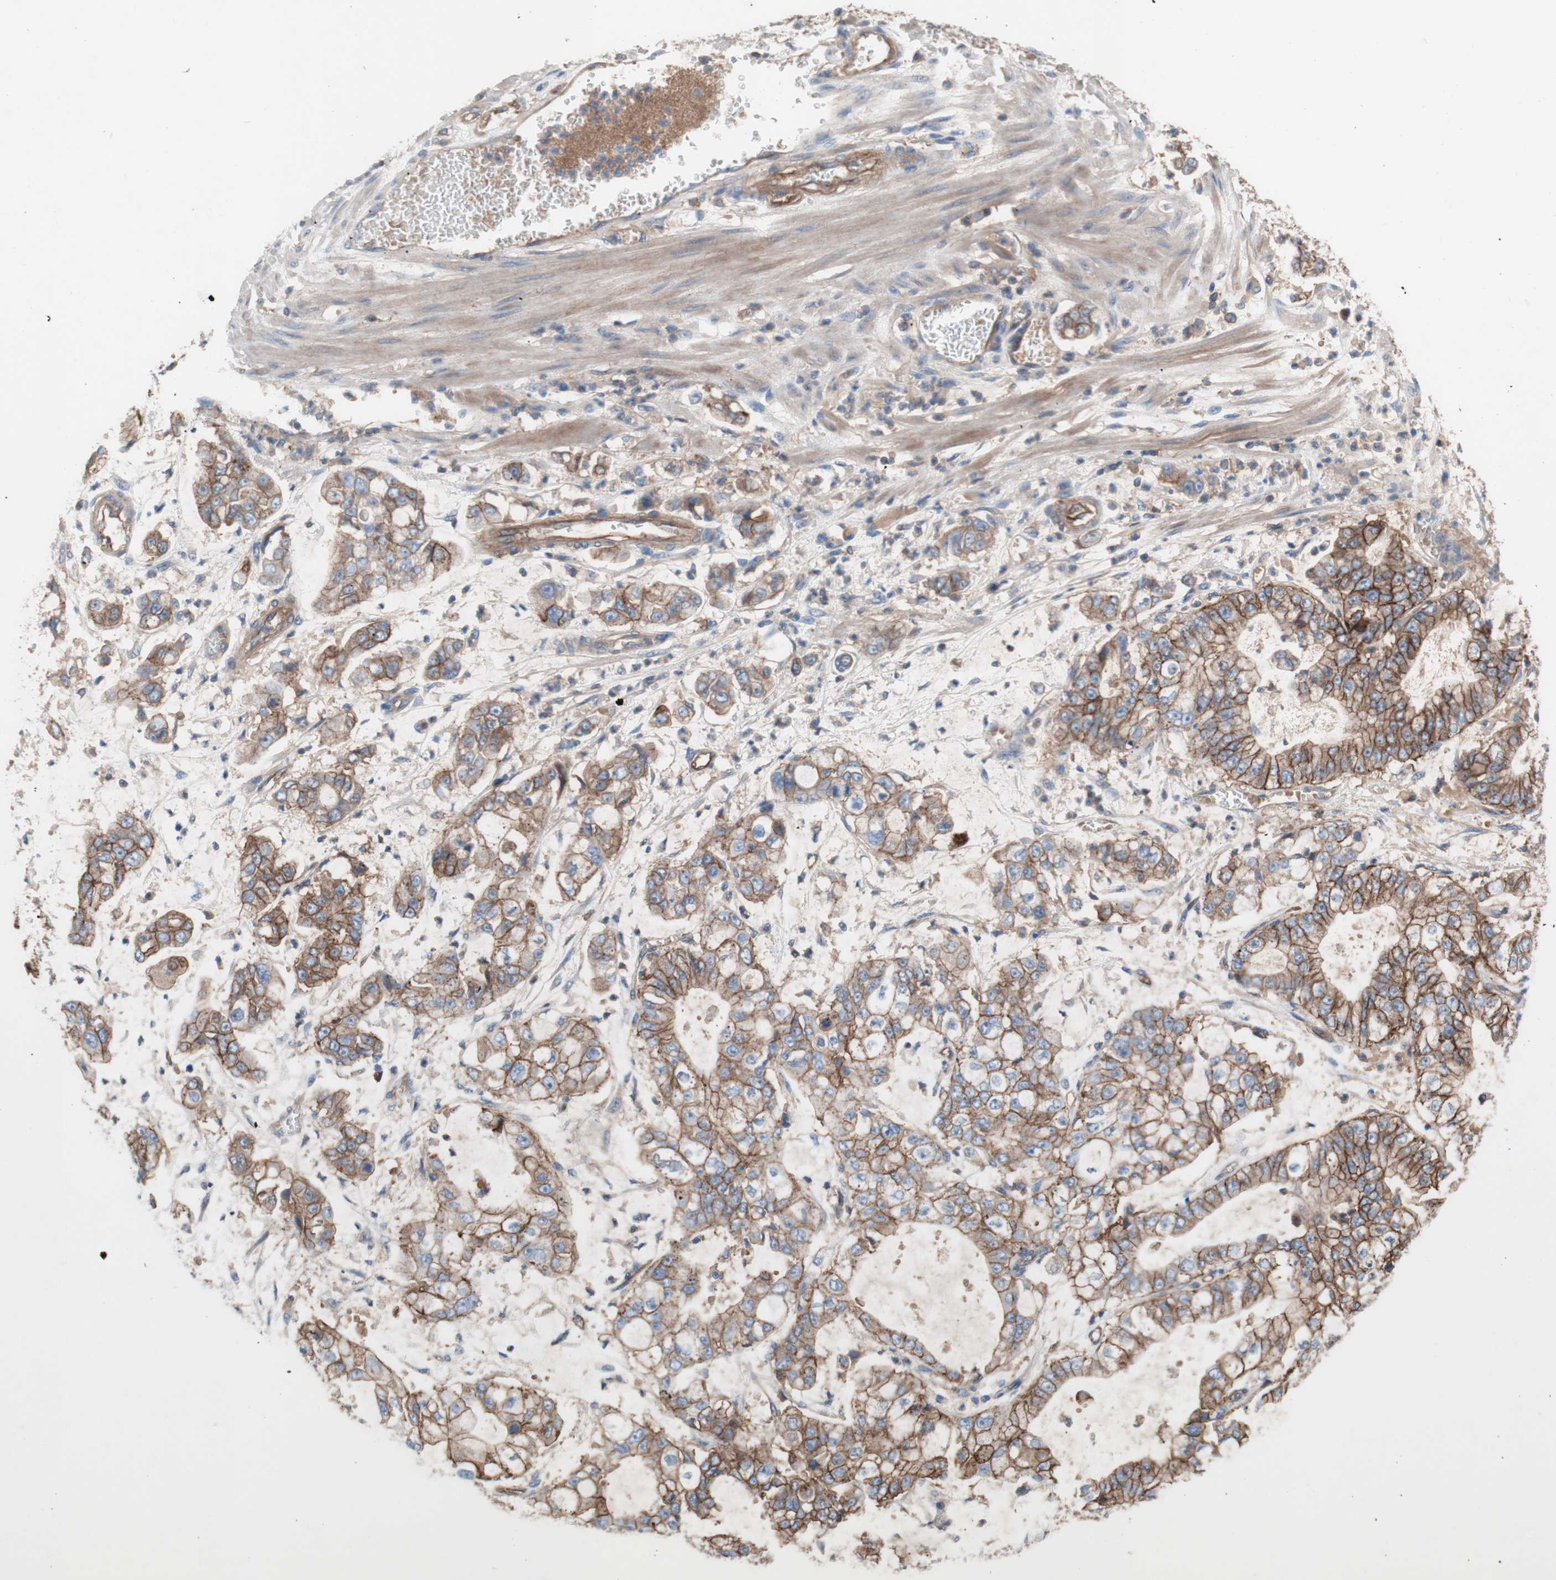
{"staining": {"intensity": "moderate", "quantity": ">75%", "location": "cytoplasmic/membranous"}, "tissue": "stomach cancer", "cell_type": "Tumor cells", "image_type": "cancer", "snomed": [{"axis": "morphology", "description": "Adenocarcinoma, NOS"}, {"axis": "topography", "description": "Stomach"}], "caption": "Immunohistochemical staining of human stomach adenocarcinoma exhibits moderate cytoplasmic/membranous protein staining in approximately >75% of tumor cells.", "gene": "CD46", "patient": {"sex": "male", "age": 76}}